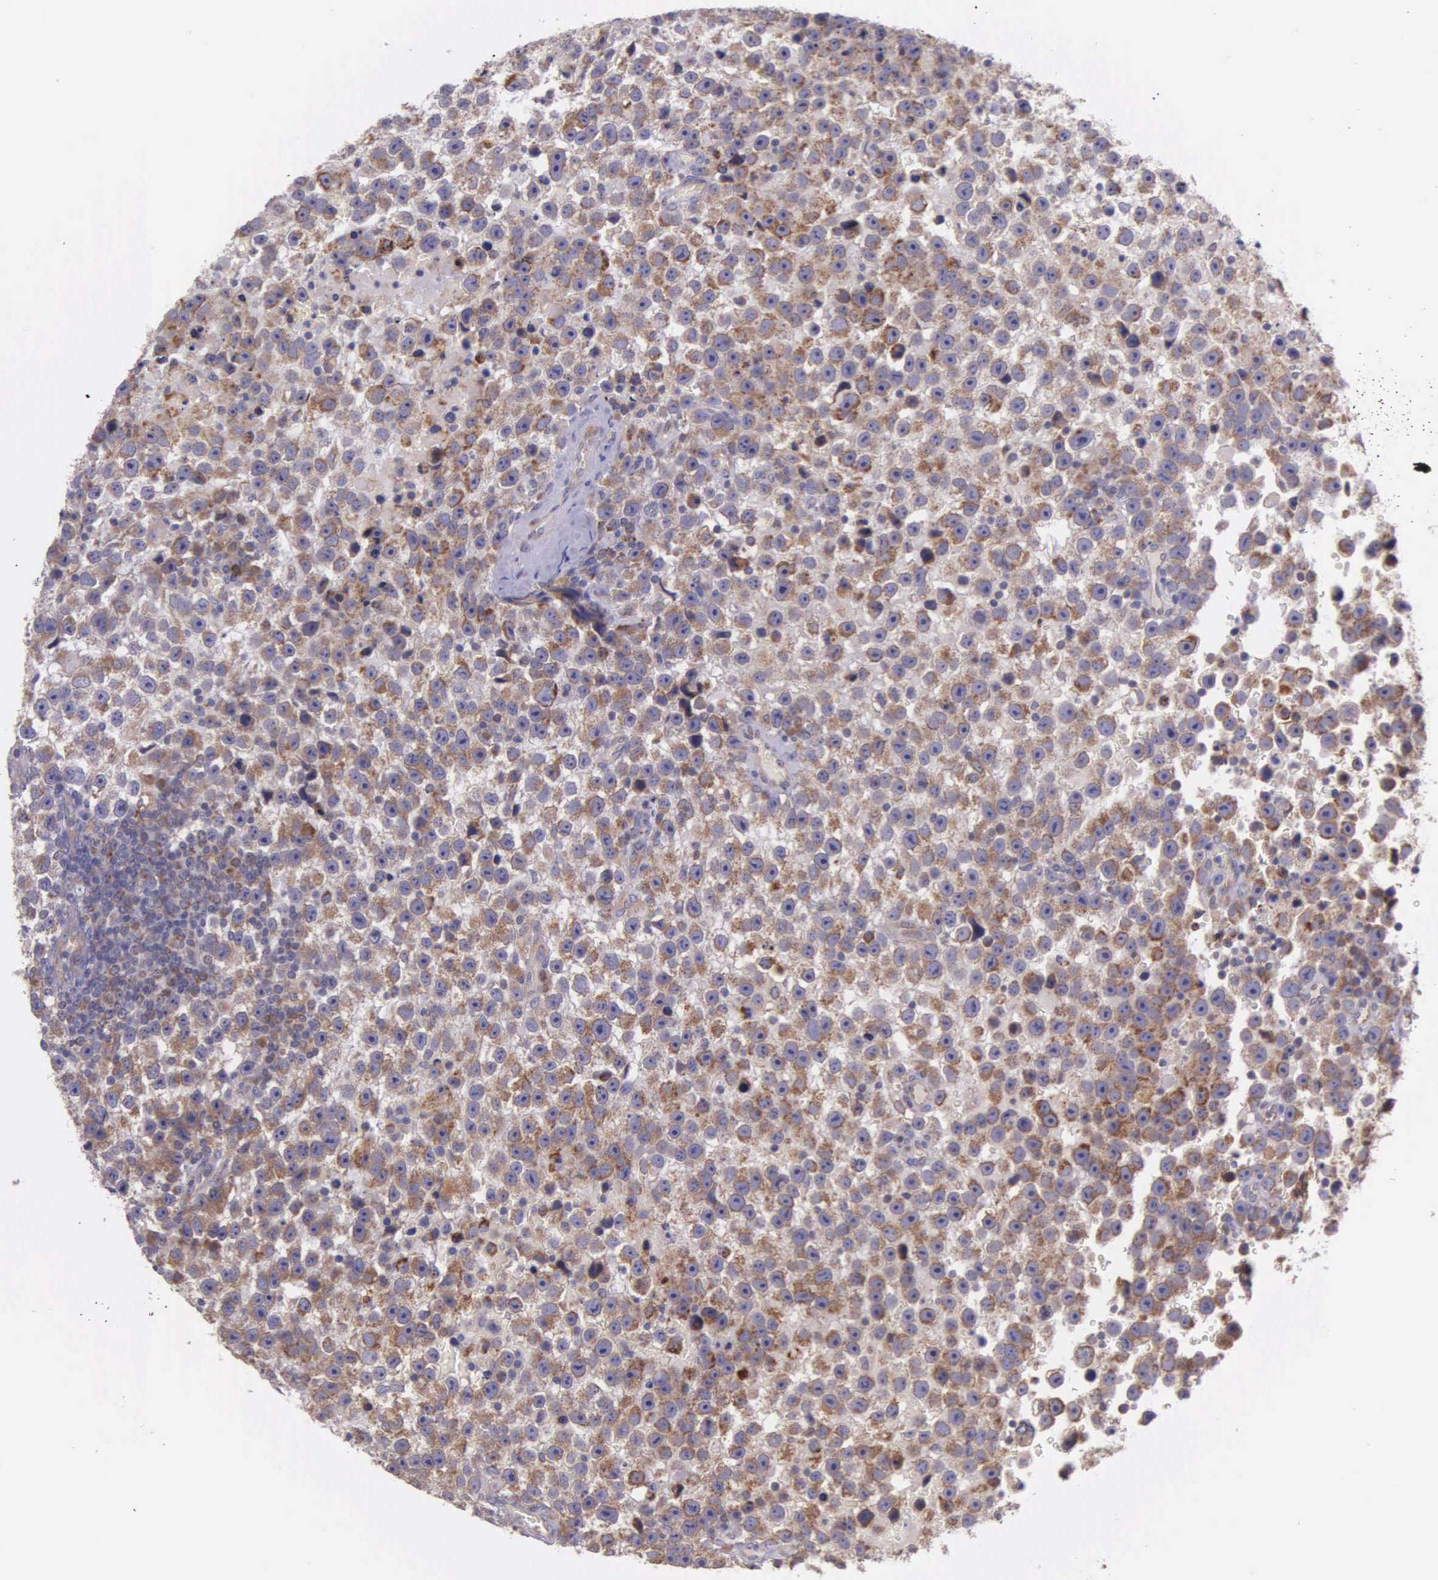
{"staining": {"intensity": "moderate", "quantity": ">75%", "location": "cytoplasmic/membranous"}, "tissue": "testis cancer", "cell_type": "Tumor cells", "image_type": "cancer", "snomed": [{"axis": "morphology", "description": "Seminoma, NOS"}, {"axis": "topography", "description": "Testis"}], "caption": "Testis seminoma stained for a protein displays moderate cytoplasmic/membranous positivity in tumor cells.", "gene": "NSDHL", "patient": {"sex": "male", "age": 33}}